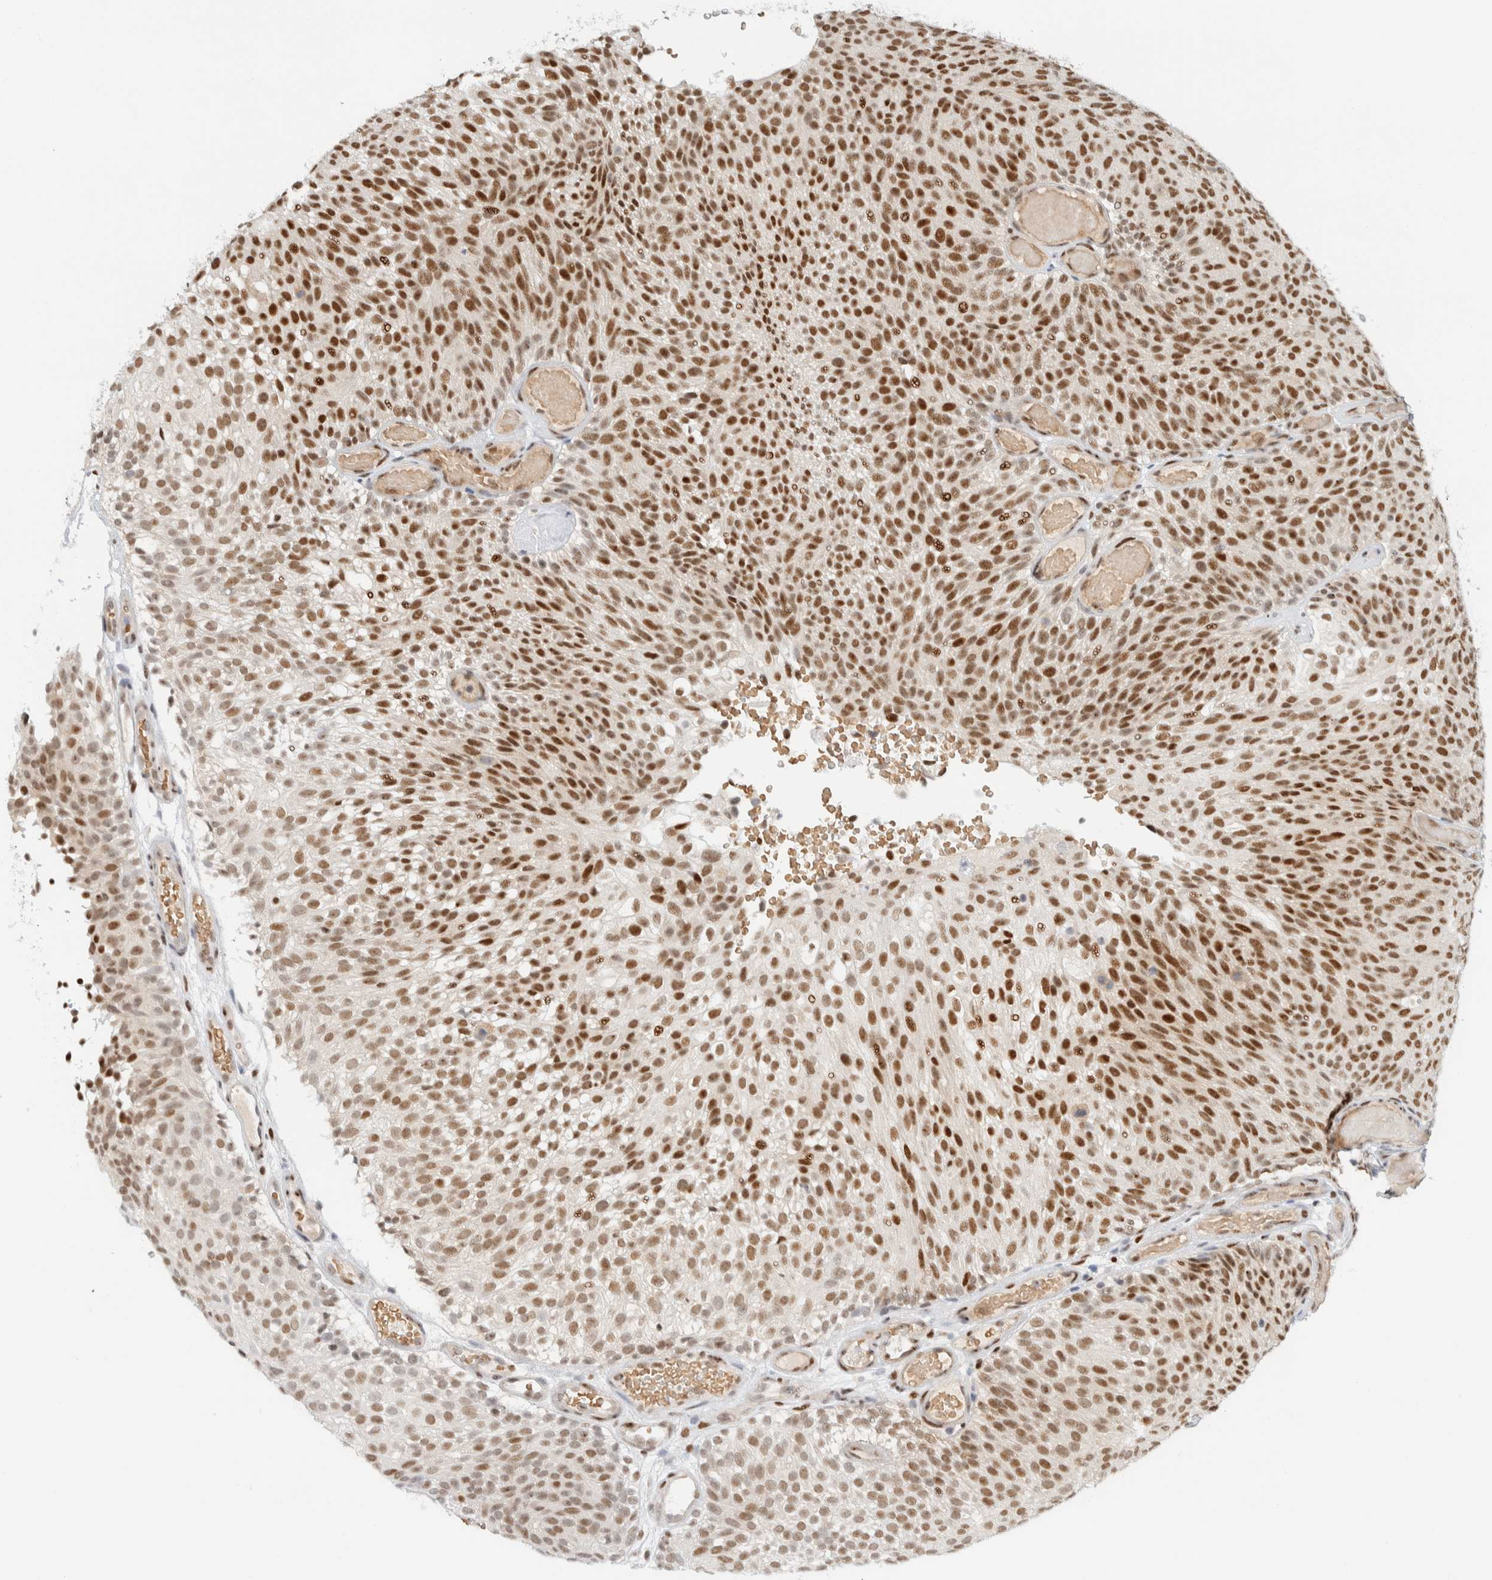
{"staining": {"intensity": "strong", "quantity": ">75%", "location": "nuclear"}, "tissue": "urothelial cancer", "cell_type": "Tumor cells", "image_type": "cancer", "snomed": [{"axis": "morphology", "description": "Urothelial carcinoma, Low grade"}, {"axis": "topography", "description": "Urinary bladder"}], "caption": "A photomicrograph of human urothelial cancer stained for a protein exhibits strong nuclear brown staining in tumor cells. Using DAB (3,3'-diaminobenzidine) (brown) and hematoxylin (blue) stains, captured at high magnification using brightfield microscopy.", "gene": "ZNF683", "patient": {"sex": "male", "age": 78}}